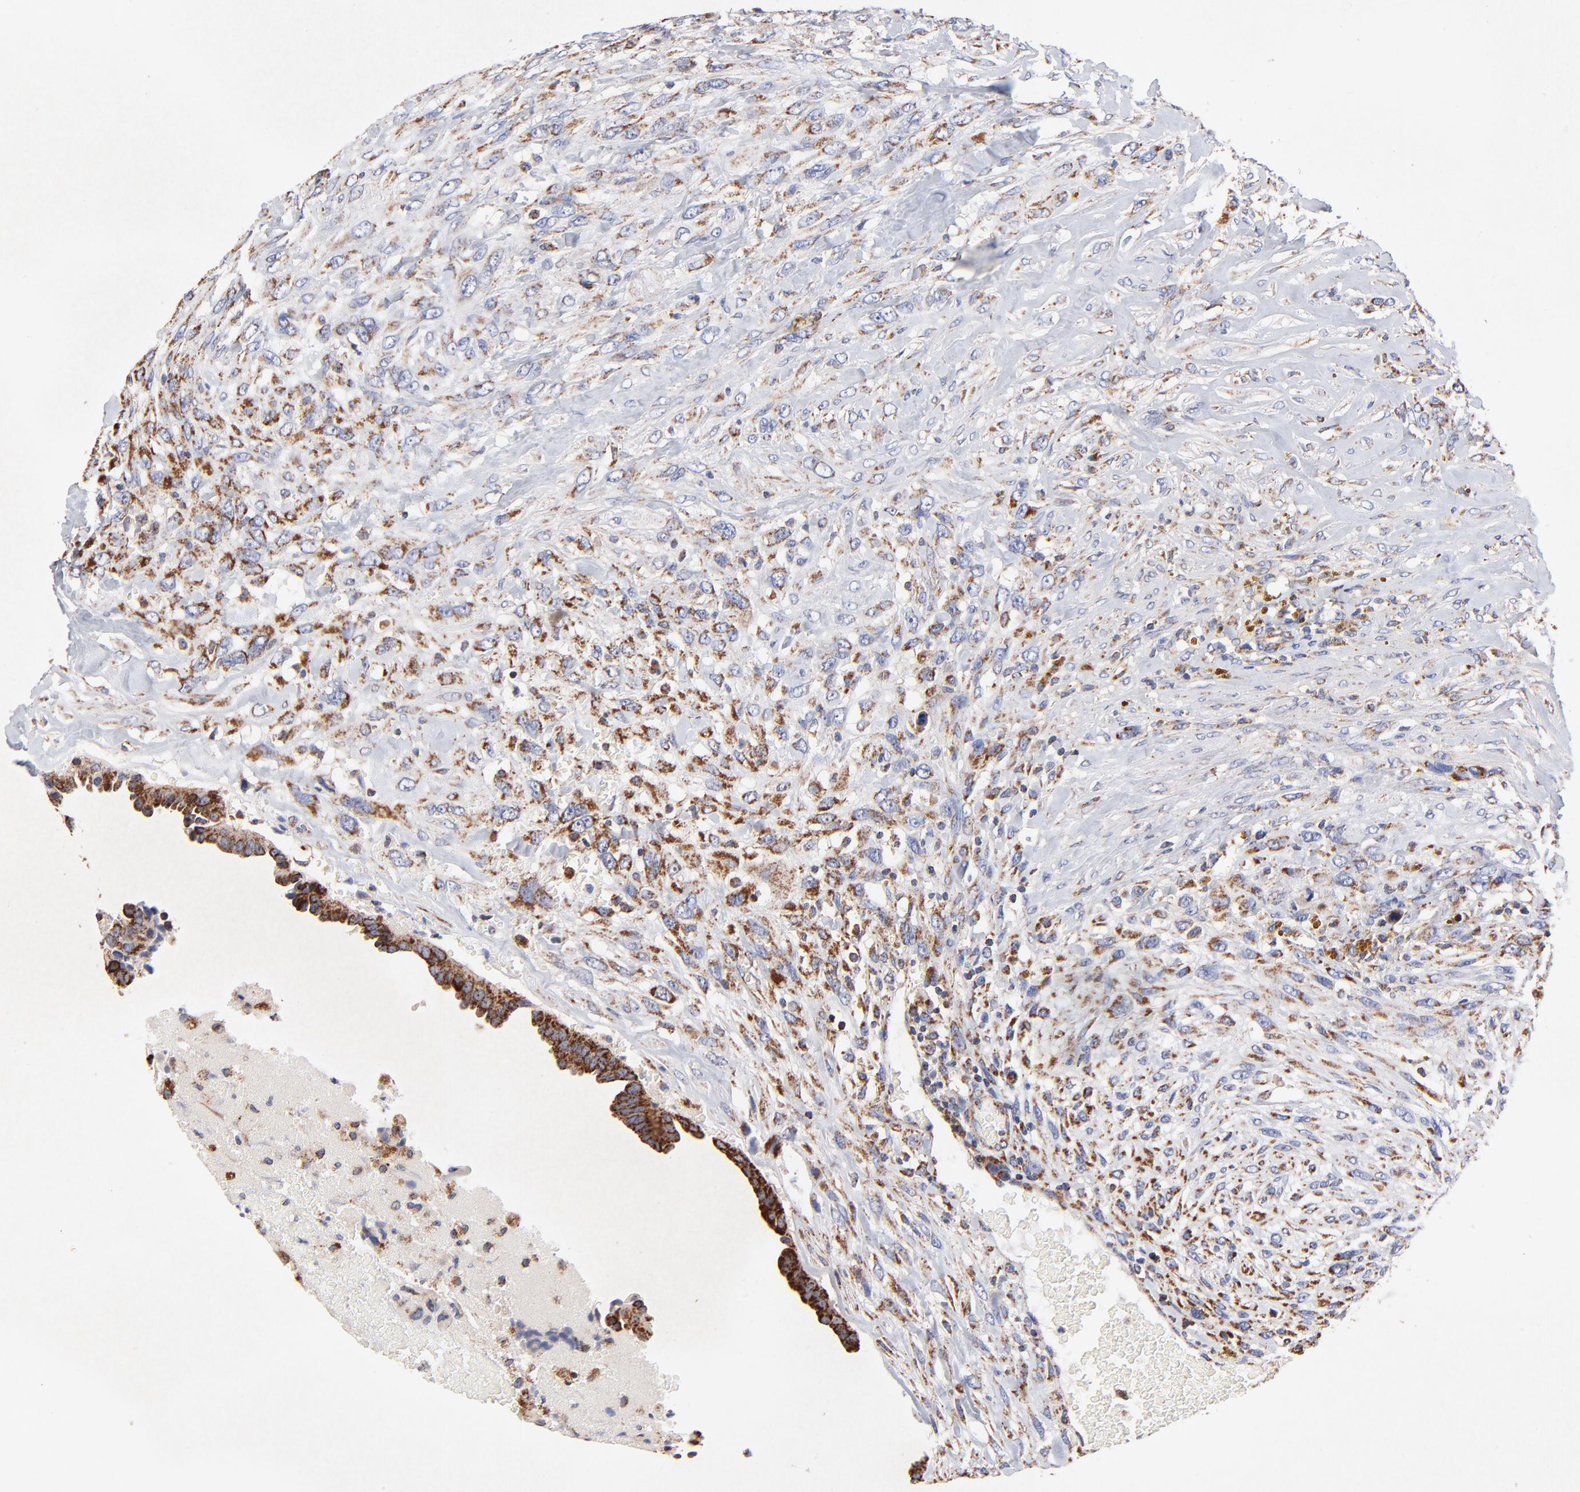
{"staining": {"intensity": "moderate", "quantity": ">75%", "location": "cytoplasmic/membranous"}, "tissue": "breast cancer", "cell_type": "Tumor cells", "image_type": "cancer", "snomed": [{"axis": "morphology", "description": "Neoplasm, malignant, NOS"}, {"axis": "topography", "description": "Breast"}], "caption": "Immunohistochemistry photomicrograph of neoplastic tissue: breast malignant neoplasm stained using immunohistochemistry (IHC) displays medium levels of moderate protein expression localized specifically in the cytoplasmic/membranous of tumor cells, appearing as a cytoplasmic/membranous brown color.", "gene": "SSBP1", "patient": {"sex": "female", "age": 50}}